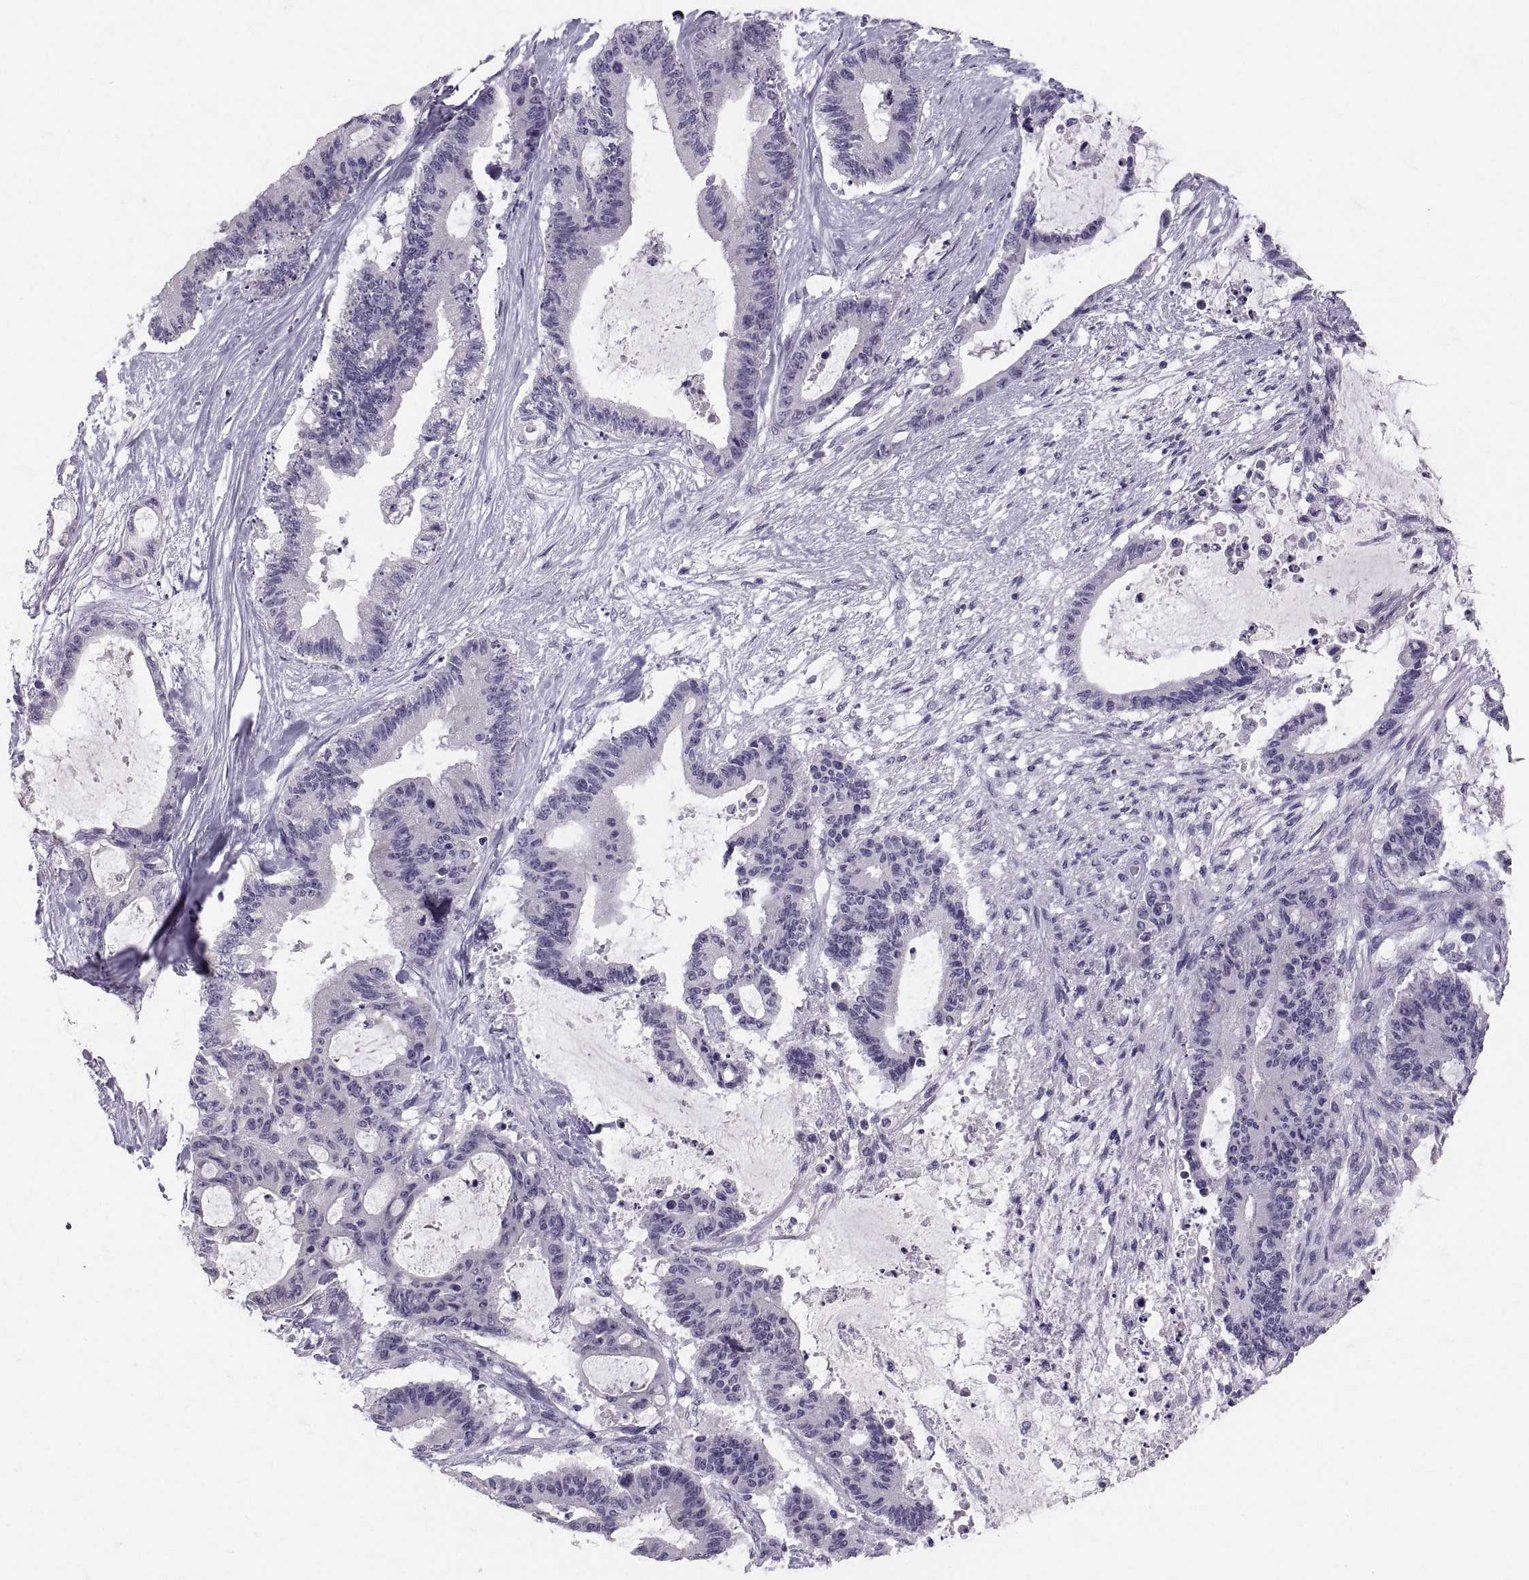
{"staining": {"intensity": "negative", "quantity": "none", "location": "none"}, "tissue": "liver cancer", "cell_type": "Tumor cells", "image_type": "cancer", "snomed": [{"axis": "morphology", "description": "Normal tissue, NOS"}, {"axis": "morphology", "description": "Cholangiocarcinoma"}, {"axis": "topography", "description": "Liver"}, {"axis": "topography", "description": "Peripheral nerve tissue"}], "caption": "Tumor cells are negative for brown protein staining in liver cancer.", "gene": "PTN", "patient": {"sex": "female", "age": 73}}